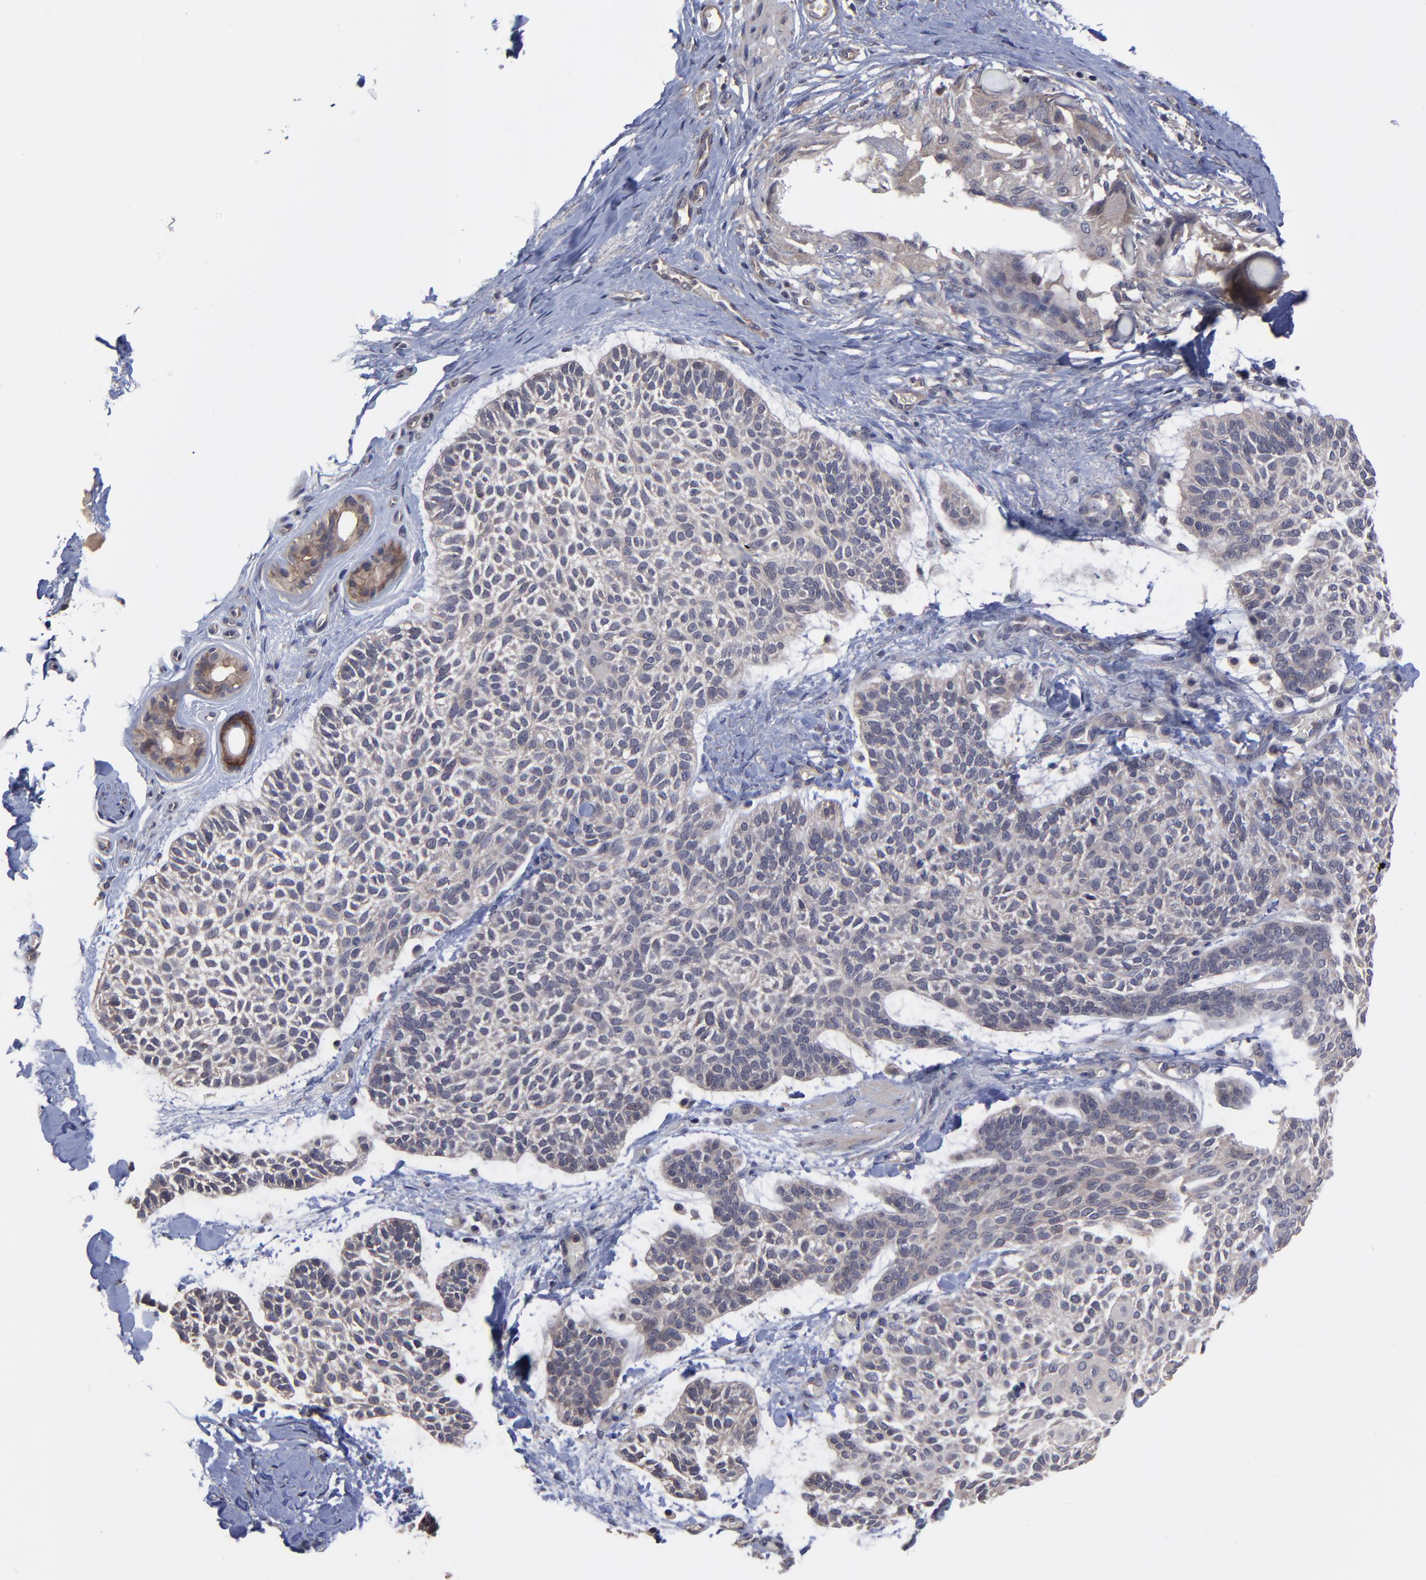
{"staining": {"intensity": "weak", "quantity": "25%-75%", "location": "cytoplasmic/membranous"}, "tissue": "skin cancer", "cell_type": "Tumor cells", "image_type": "cancer", "snomed": [{"axis": "morphology", "description": "Normal tissue, NOS"}, {"axis": "morphology", "description": "Basal cell carcinoma"}, {"axis": "topography", "description": "Skin"}], "caption": "Weak cytoplasmic/membranous staining for a protein is present in about 25%-75% of tumor cells of skin cancer using immunohistochemistry.", "gene": "ZNF780B", "patient": {"sex": "female", "age": 70}}